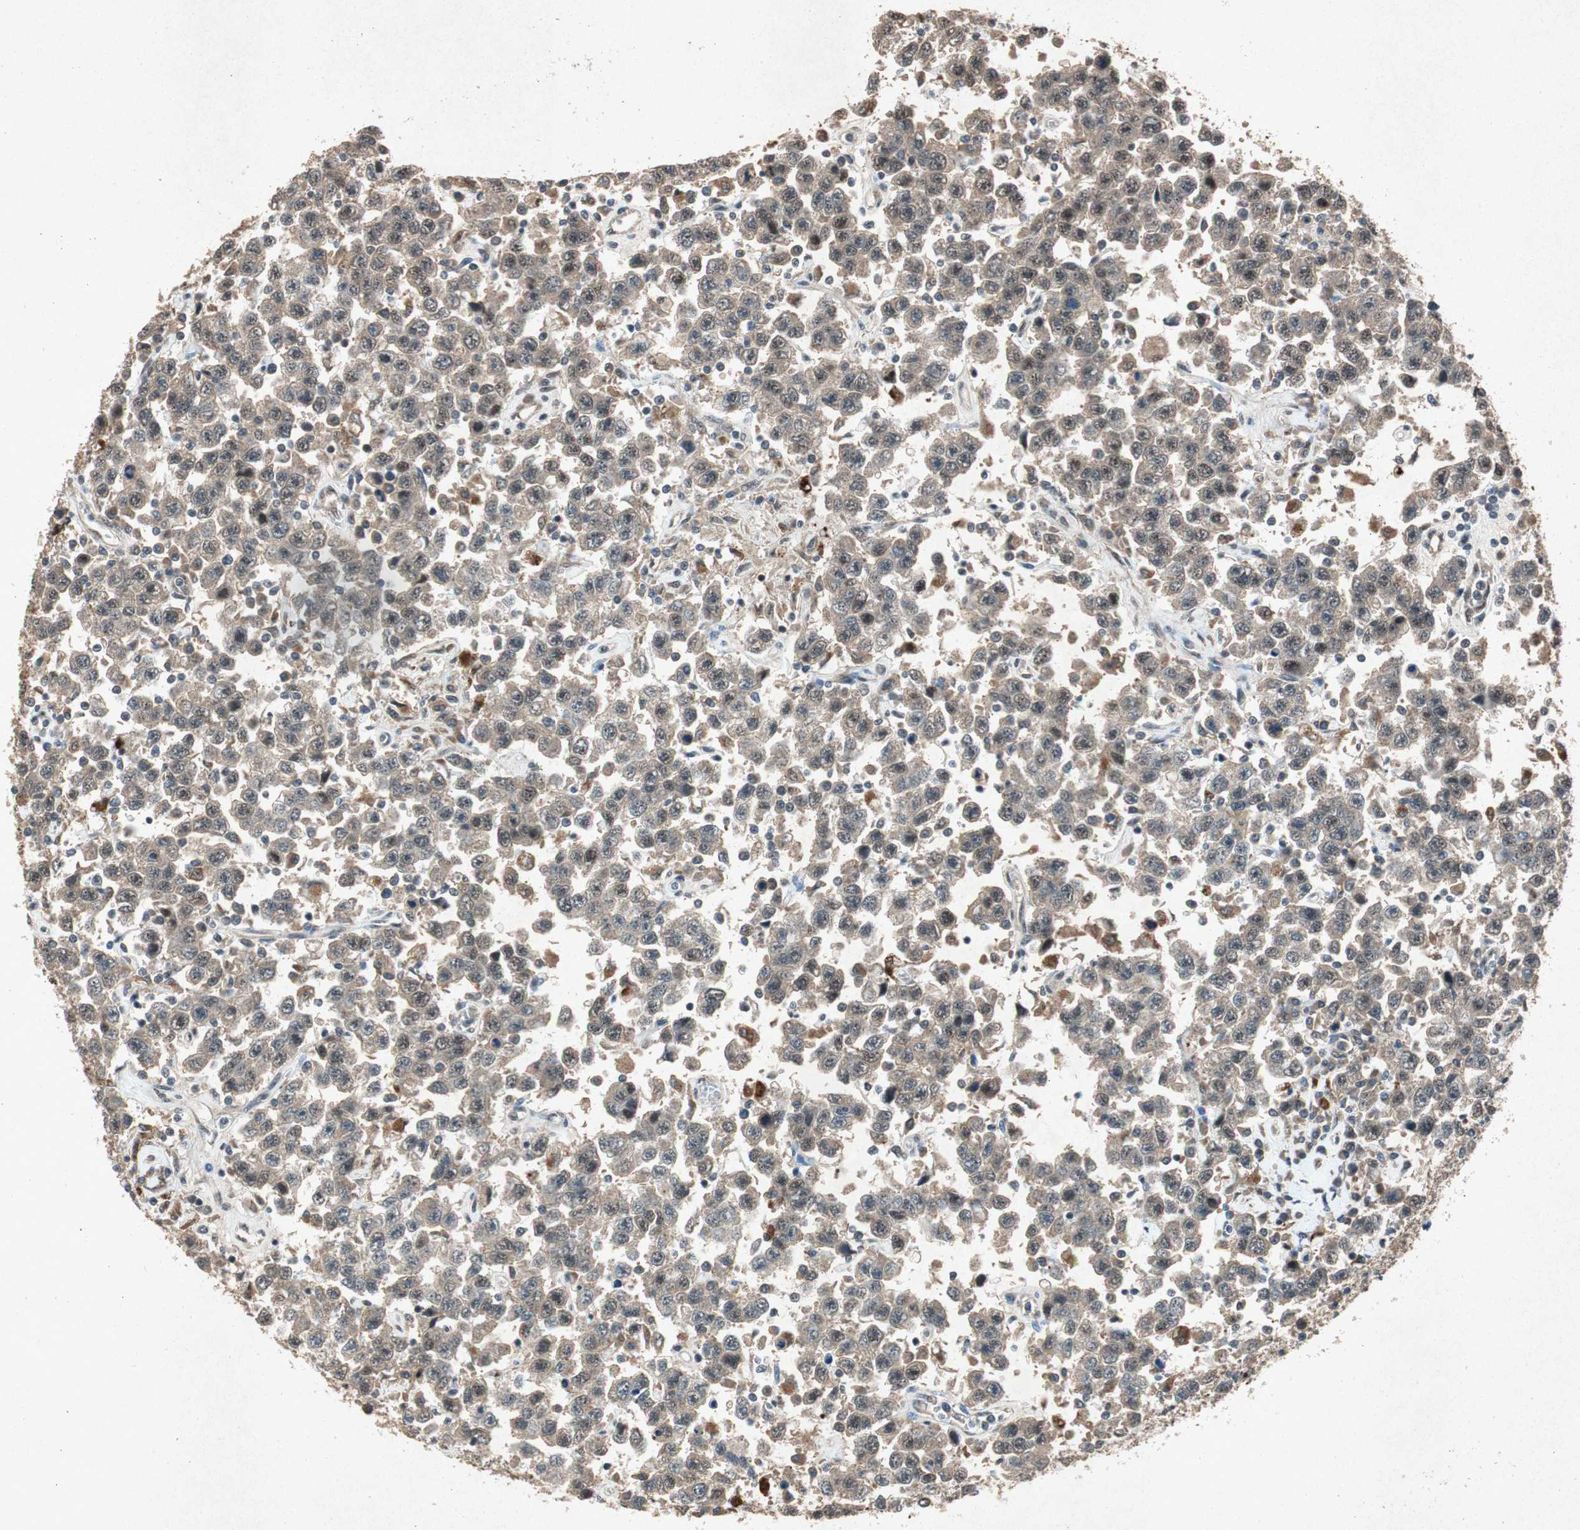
{"staining": {"intensity": "moderate", "quantity": "25%-75%", "location": "cytoplasmic/membranous,nuclear"}, "tissue": "testis cancer", "cell_type": "Tumor cells", "image_type": "cancer", "snomed": [{"axis": "morphology", "description": "Seminoma, NOS"}, {"axis": "topography", "description": "Testis"}], "caption": "A micrograph of seminoma (testis) stained for a protein displays moderate cytoplasmic/membranous and nuclear brown staining in tumor cells.", "gene": "PML", "patient": {"sex": "male", "age": 41}}